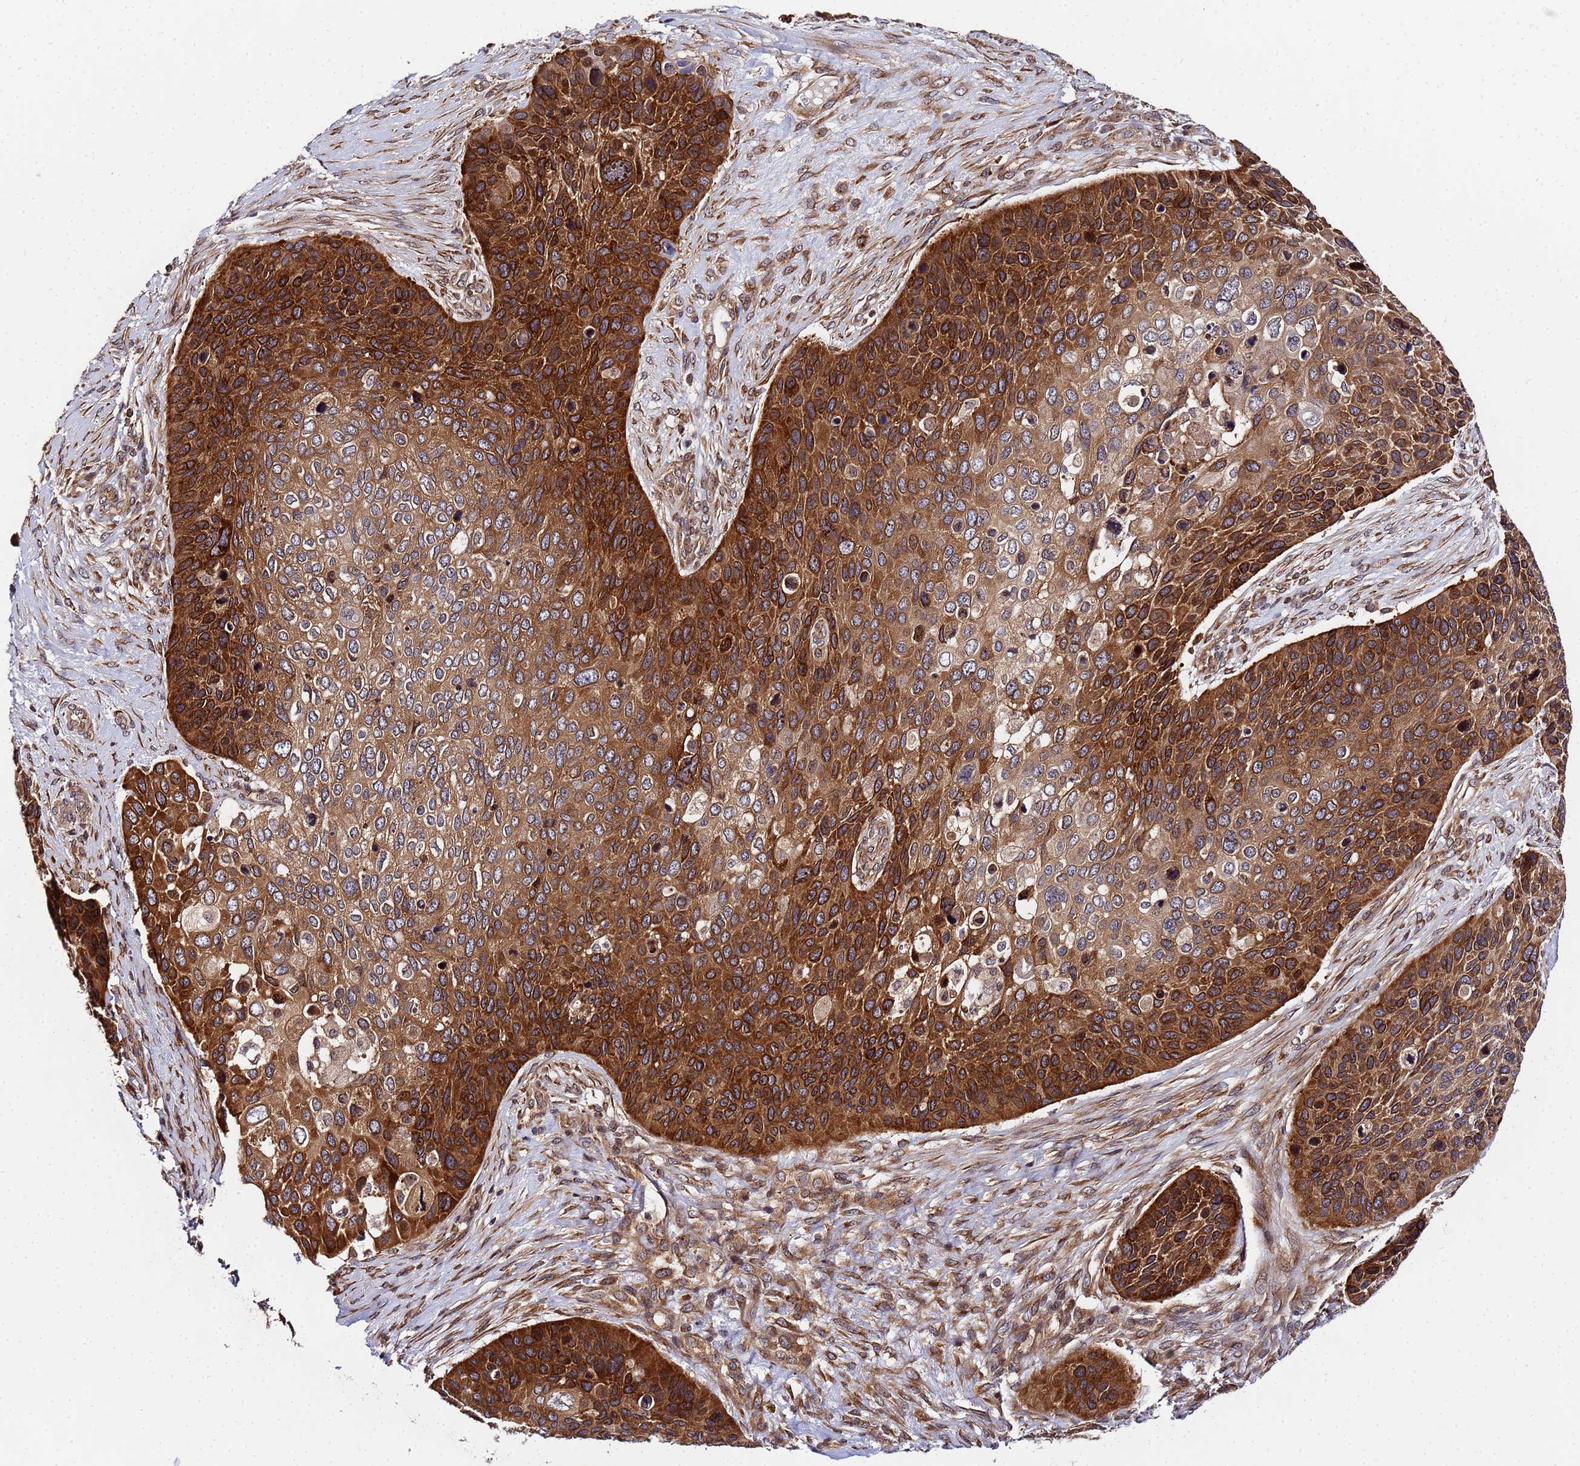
{"staining": {"intensity": "strong", "quantity": ">75%", "location": "cytoplasmic/membranous"}, "tissue": "skin cancer", "cell_type": "Tumor cells", "image_type": "cancer", "snomed": [{"axis": "morphology", "description": "Basal cell carcinoma"}, {"axis": "topography", "description": "Skin"}], "caption": "The immunohistochemical stain shows strong cytoplasmic/membranous staining in tumor cells of skin basal cell carcinoma tissue.", "gene": "UNC93B1", "patient": {"sex": "female", "age": 74}}